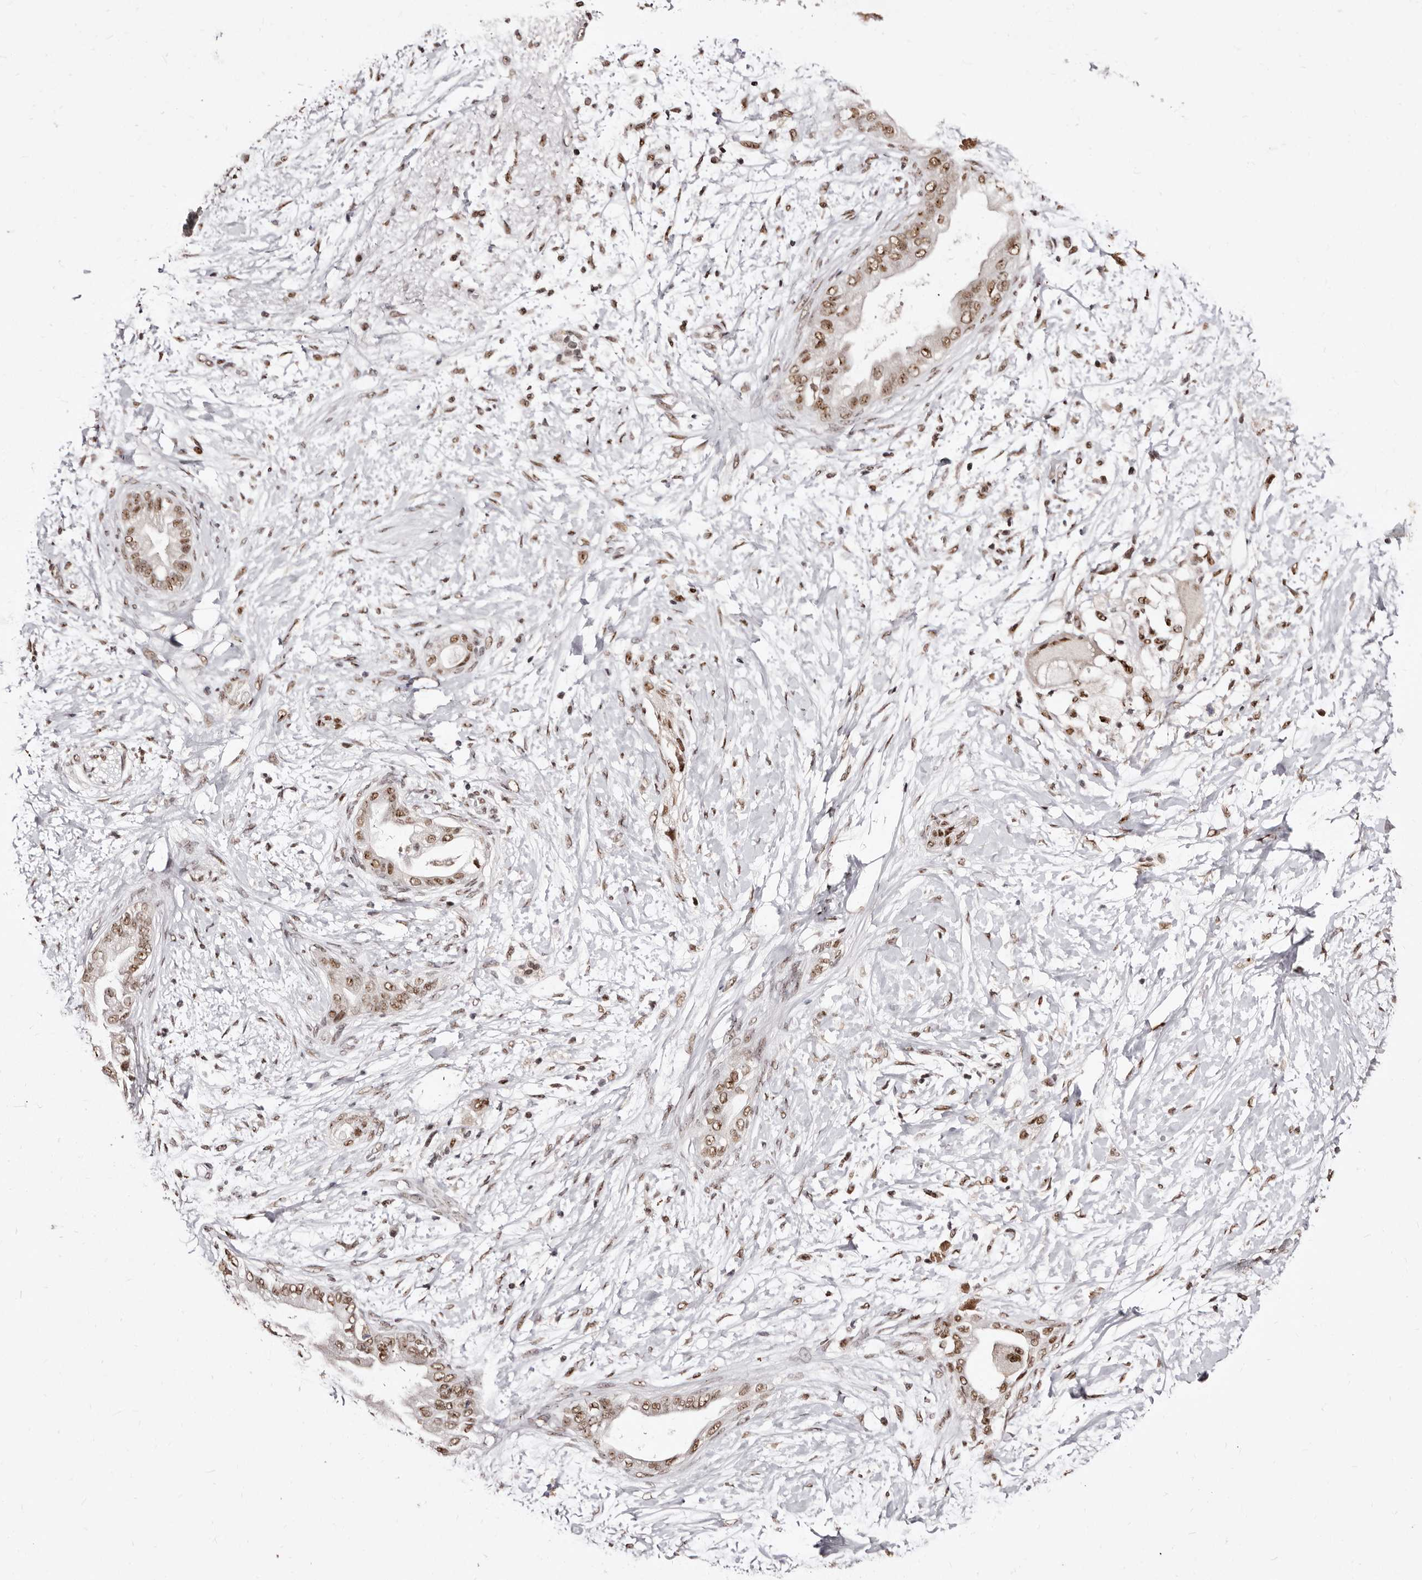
{"staining": {"intensity": "strong", "quantity": "25%-75%", "location": "nuclear"}, "tissue": "soft tissue", "cell_type": "Chondrocytes", "image_type": "normal", "snomed": [{"axis": "morphology", "description": "Normal tissue, NOS"}, {"axis": "morphology", "description": "Adenocarcinoma, NOS"}, {"axis": "topography", "description": "Duodenum"}, {"axis": "topography", "description": "Peripheral nerve tissue"}], "caption": "Human soft tissue stained with a brown dye displays strong nuclear positive expression in approximately 25%-75% of chondrocytes.", "gene": "ANAPC11", "patient": {"sex": "female", "age": 60}}